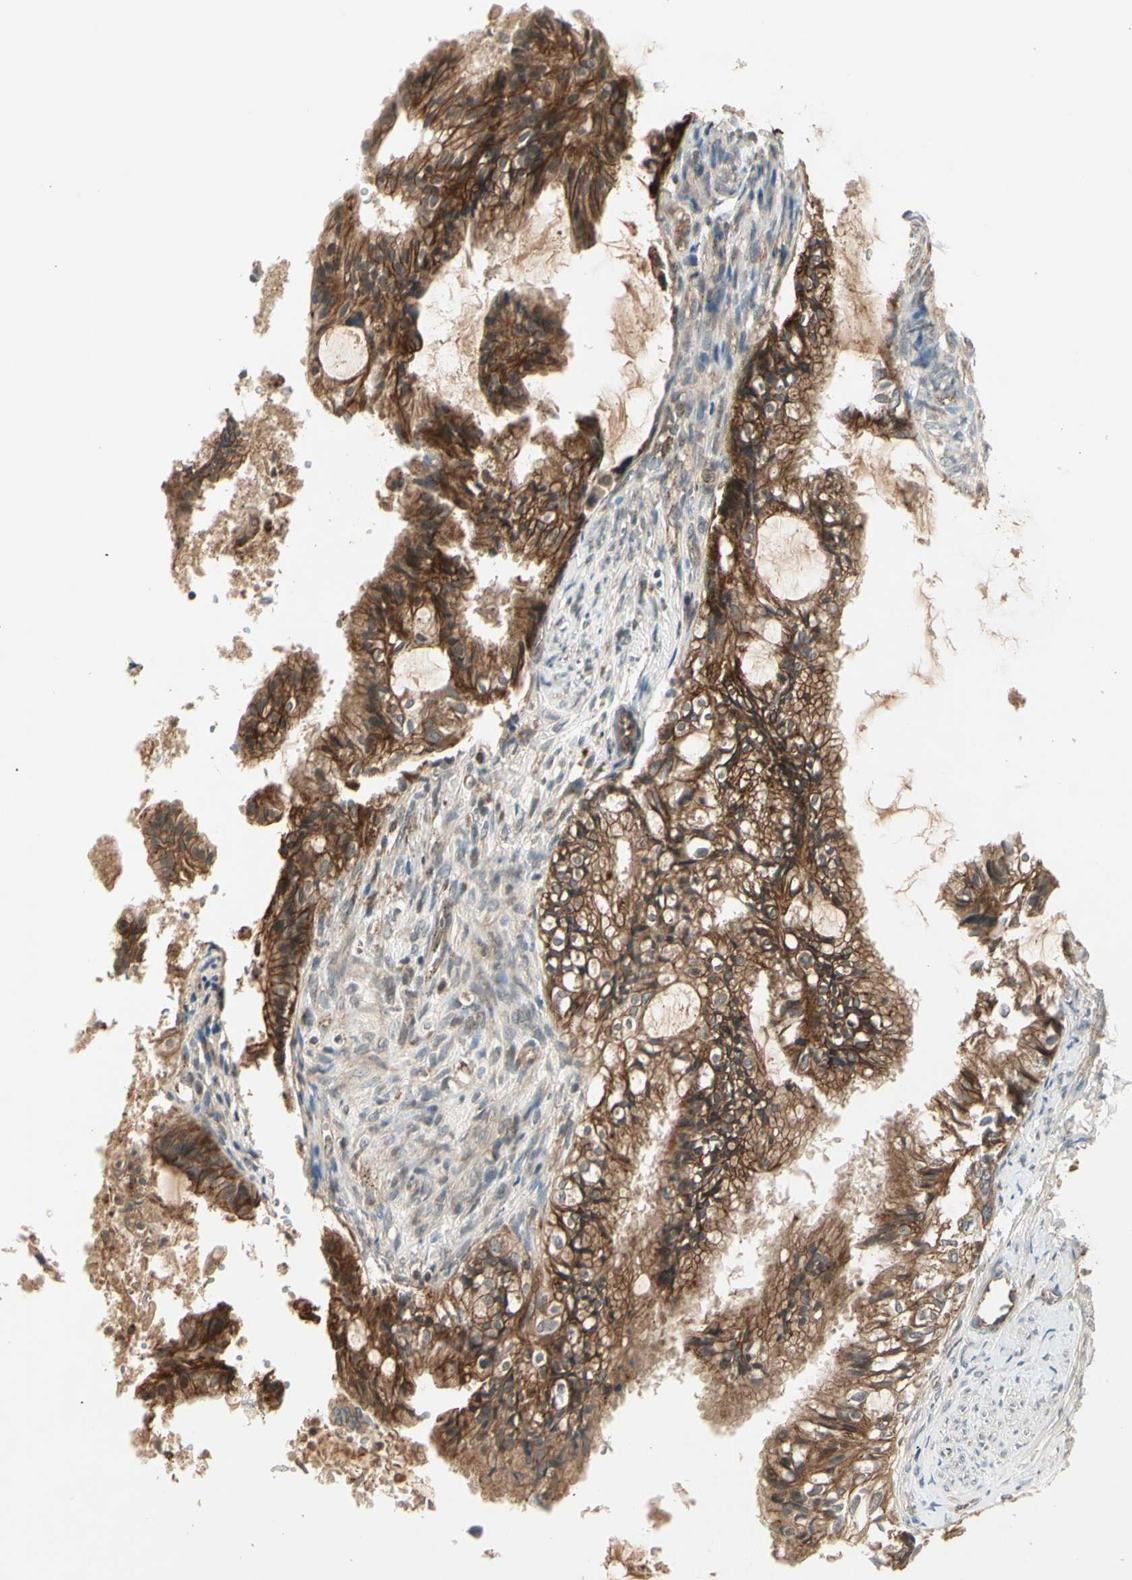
{"staining": {"intensity": "strong", "quantity": ">75%", "location": "cytoplasmic/membranous"}, "tissue": "cervical cancer", "cell_type": "Tumor cells", "image_type": "cancer", "snomed": [{"axis": "morphology", "description": "Normal tissue, NOS"}, {"axis": "morphology", "description": "Adenocarcinoma, NOS"}, {"axis": "topography", "description": "Cervix"}, {"axis": "topography", "description": "Endometrium"}], "caption": "Adenocarcinoma (cervical) stained with DAB (3,3'-diaminobenzidine) IHC reveals high levels of strong cytoplasmic/membranous staining in about >75% of tumor cells. The protein of interest is shown in brown color, while the nuclei are stained blue.", "gene": "FLOT1", "patient": {"sex": "female", "age": 86}}